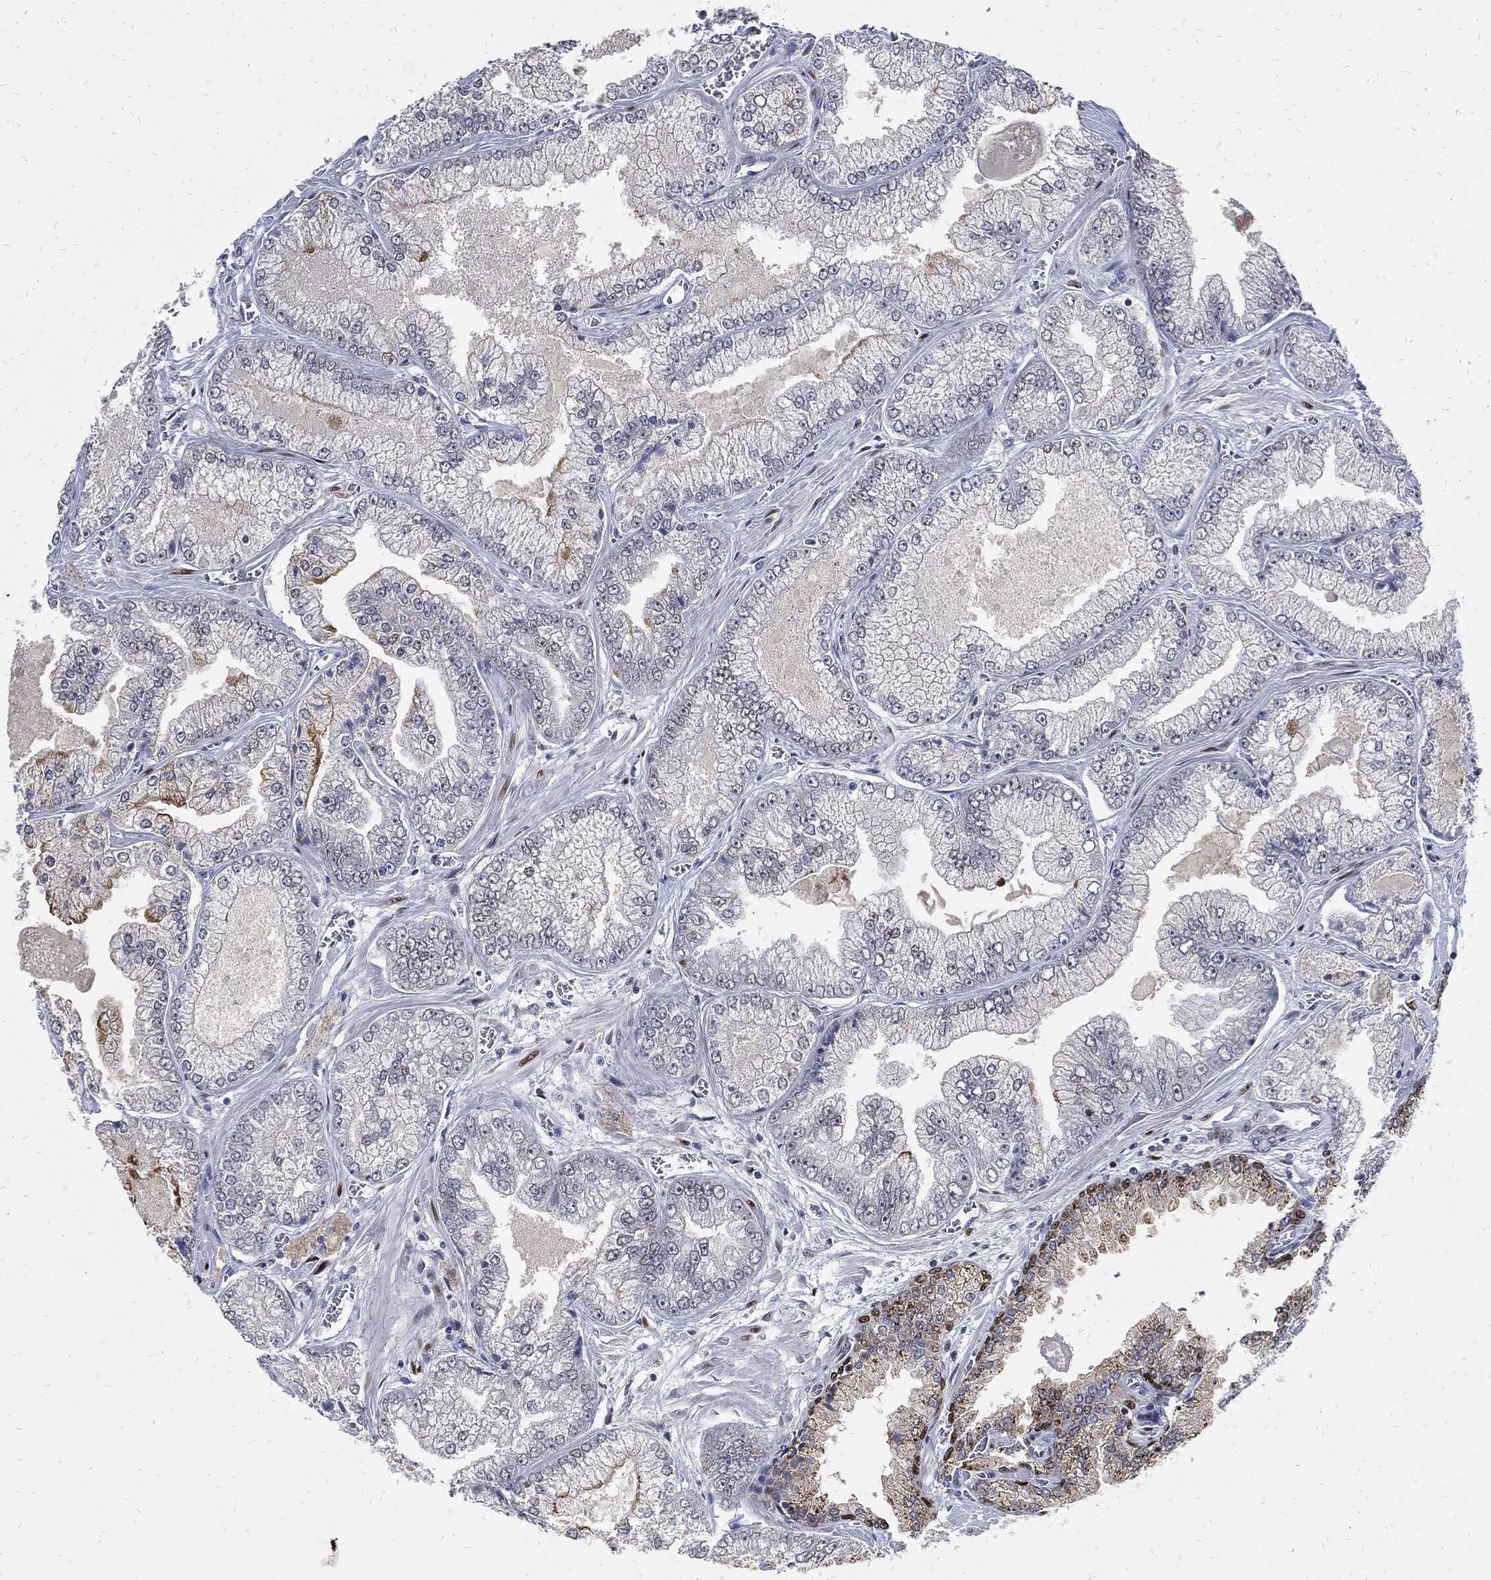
{"staining": {"intensity": "negative", "quantity": "none", "location": "none"}, "tissue": "prostate cancer", "cell_type": "Tumor cells", "image_type": "cancer", "snomed": [{"axis": "morphology", "description": "Adenocarcinoma, Low grade"}, {"axis": "topography", "description": "Prostate"}], "caption": "A high-resolution image shows immunohistochemistry staining of prostate low-grade adenocarcinoma, which displays no significant positivity in tumor cells.", "gene": "JUN", "patient": {"sex": "male", "age": 57}}